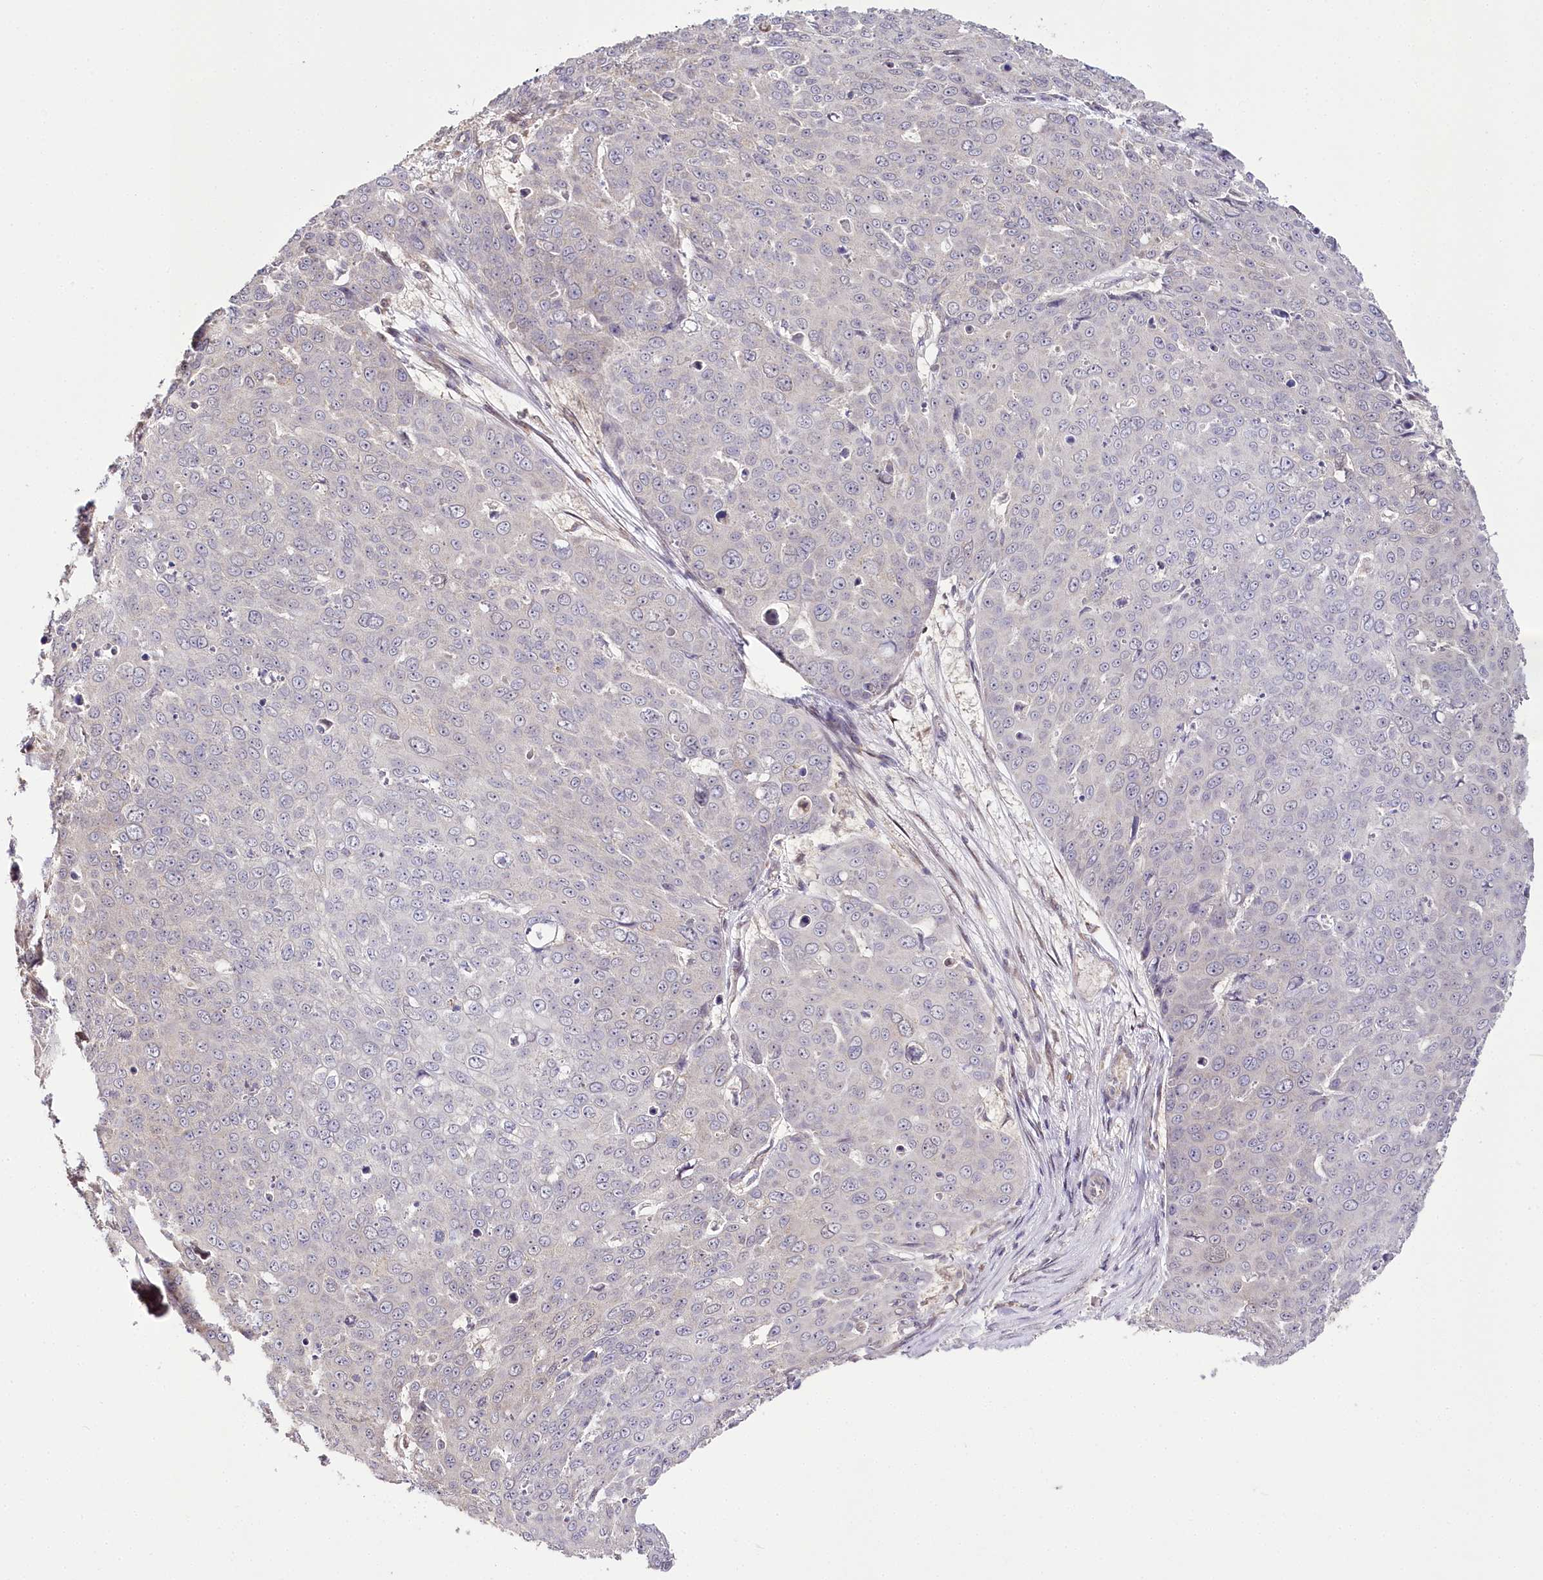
{"staining": {"intensity": "negative", "quantity": "none", "location": "none"}, "tissue": "skin cancer", "cell_type": "Tumor cells", "image_type": "cancer", "snomed": [{"axis": "morphology", "description": "Squamous cell carcinoma, NOS"}, {"axis": "topography", "description": "Skin"}], "caption": "Immunohistochemical staining of human skin cancer (squamous cell carcinoma) shows no significant expression in tumor cells.", "gene": "ZNF226", "patient": {"sex": "male", "age": 71}}